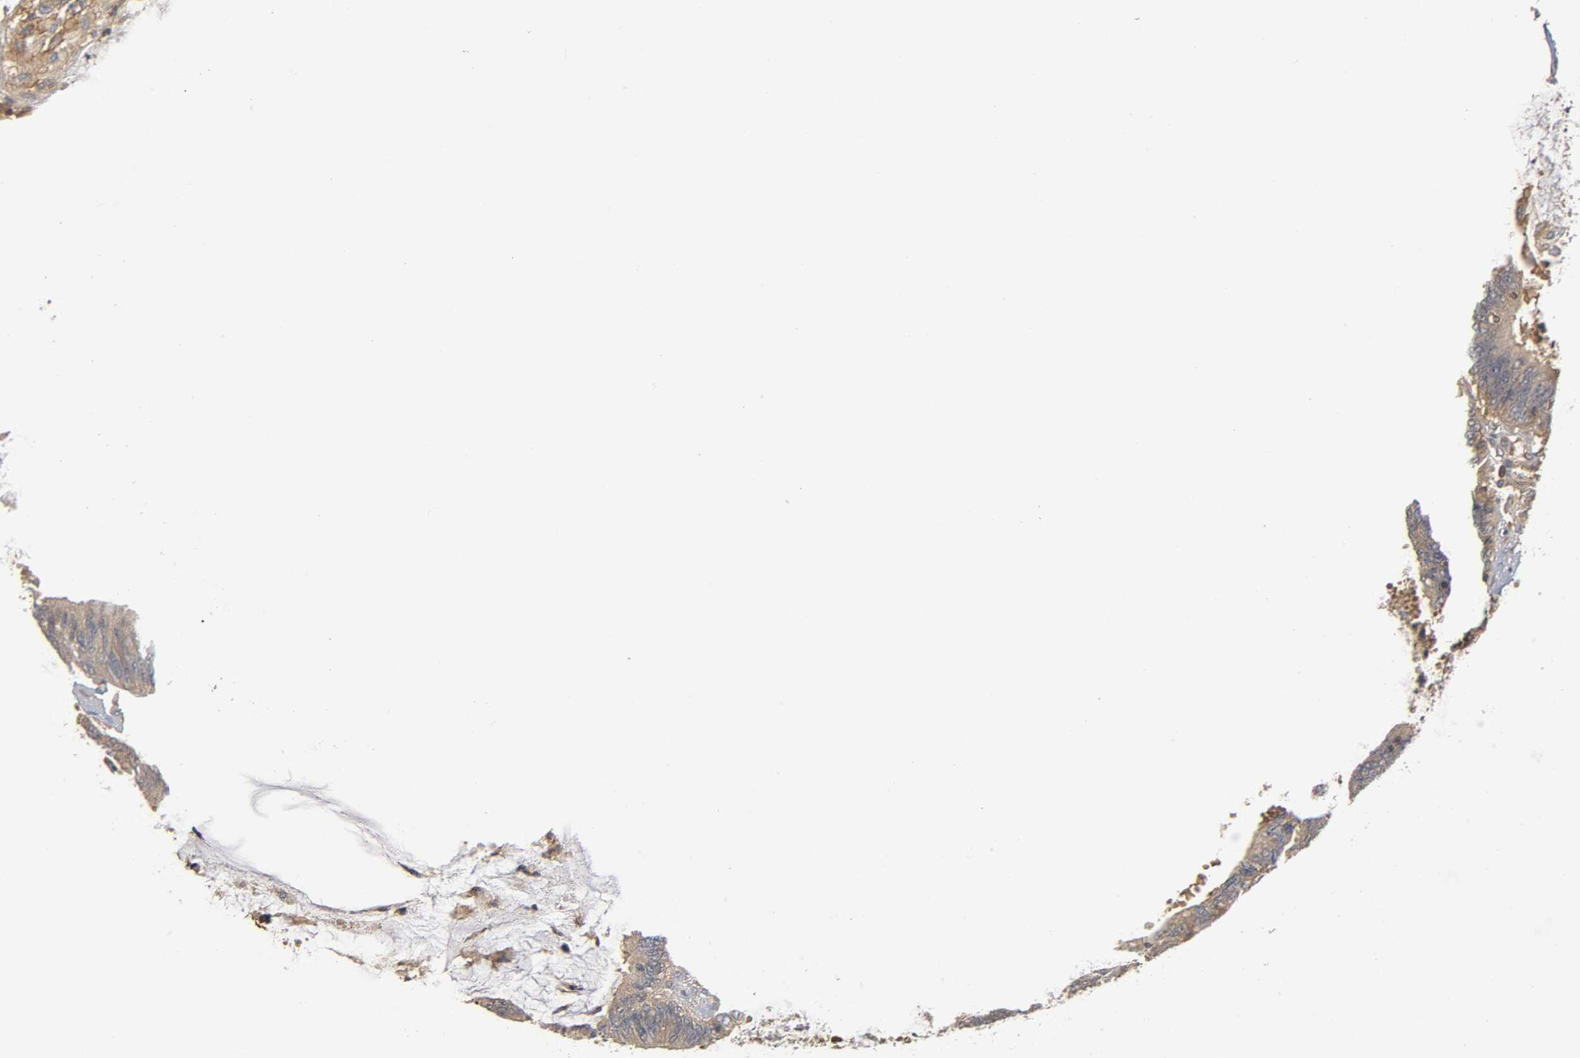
{"staining": {"intensity": "moderate", "quantity": ">75%", "location": "cytoplasmic/membranous"}, "tissue": "colorectal cancer", "cell_type": "Tumor cells", "image_type": "cancer", "snomed": [{"axis": "morphology", "description": "Adenocarcinoma, NOS"}, {"axis": "topography", "description": "Rectum"}], "caption": "IHC (DAB (3,3'-diaminobenzidine)) staining of human colorectal adenocarcinoma reveals moderate cytoplasmic/membranous protein expression in approximately >75% of tumor cells.", "gene": "ACTR2", "patient": {"sex": "female", "age": 66}}